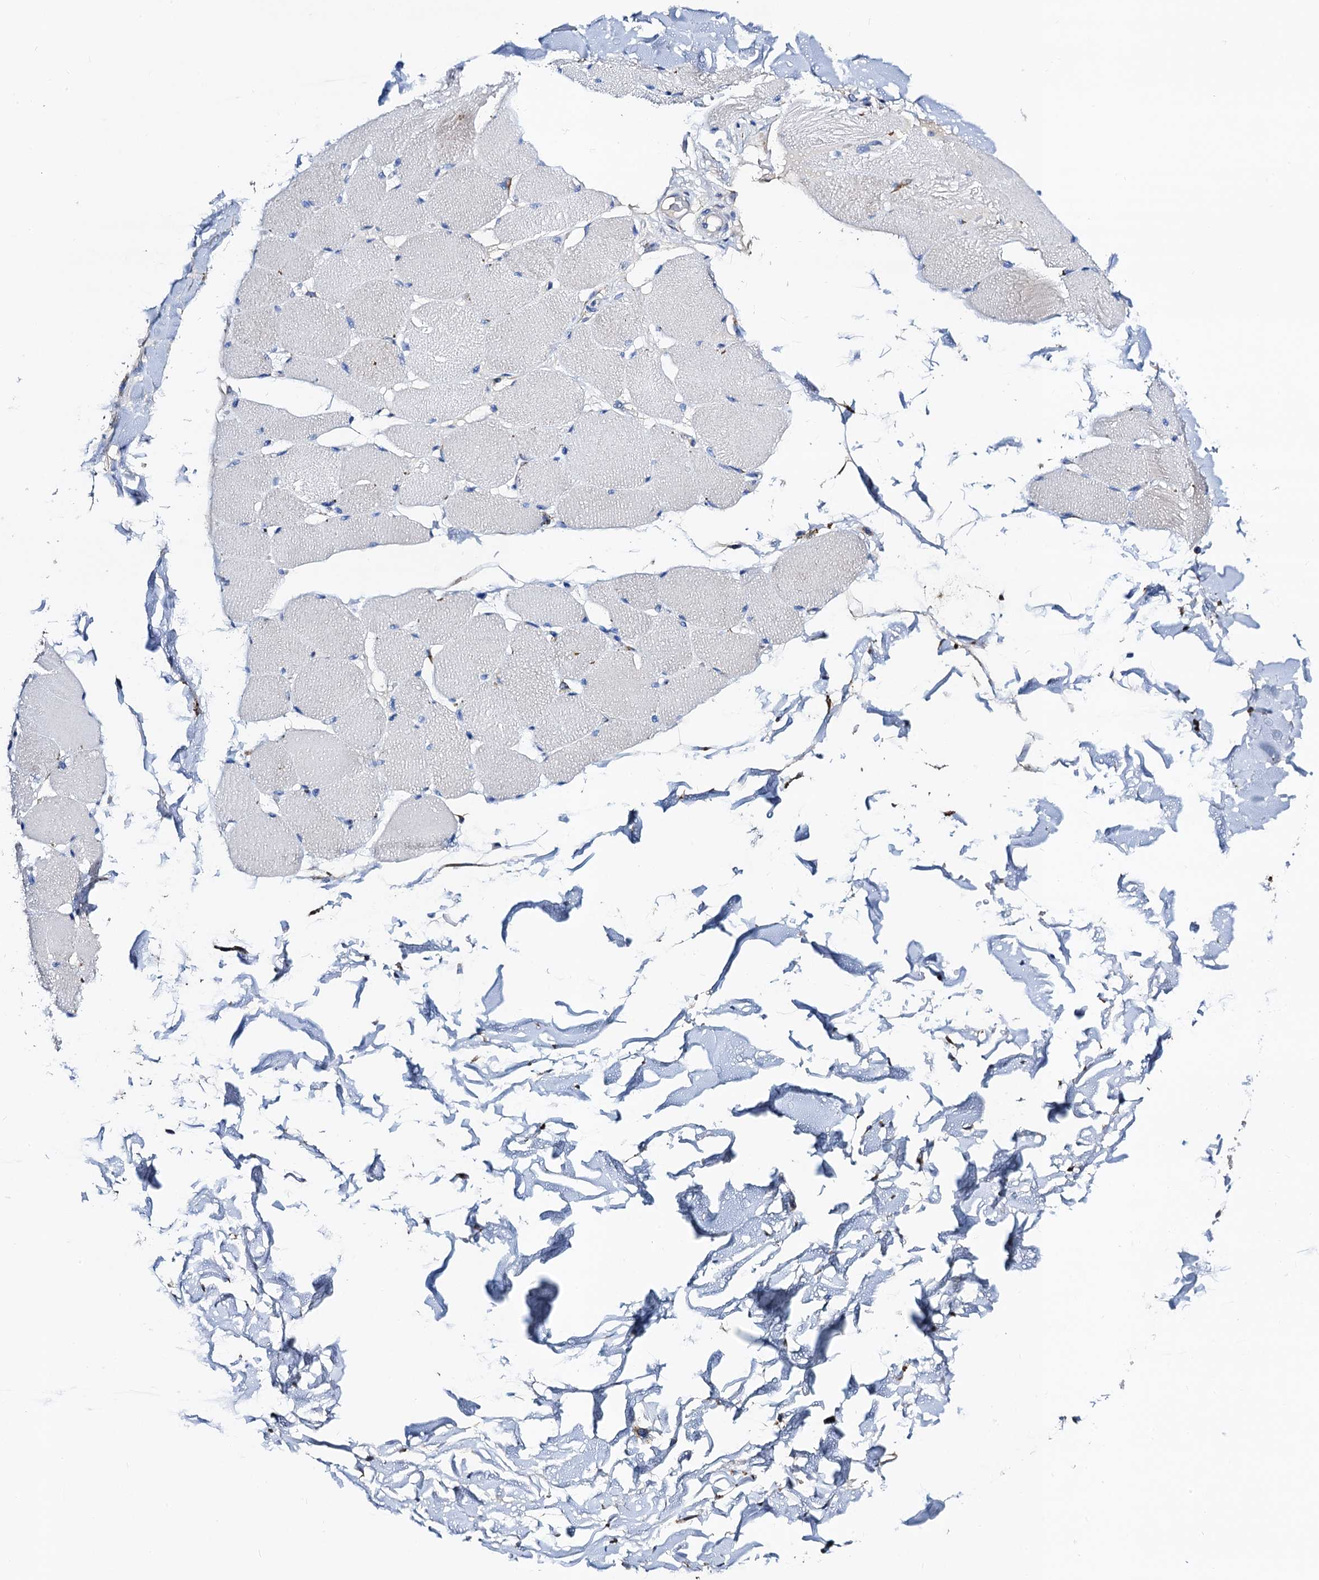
{"staining": {"intensity": "negative", "quantity": "none", "location": "none"}, "tissue": "skeletal muscle", "cell_type": "Myocytes", "image_type": "normal", "snomed": [{"axis": "morphology", "description": "Normal tissue, NOS"}, {"axis": "topography", "description": "Skin"}, {"axis": "topography", "description": "Skeletal muscle"}], "caption": "This is a micrograph of immunohistochemistry staining of benign skeletal muscle, which shows no positivity in myocytes.", "gene": "FREM3", "patient": {"sex": "male", "age": 83}}